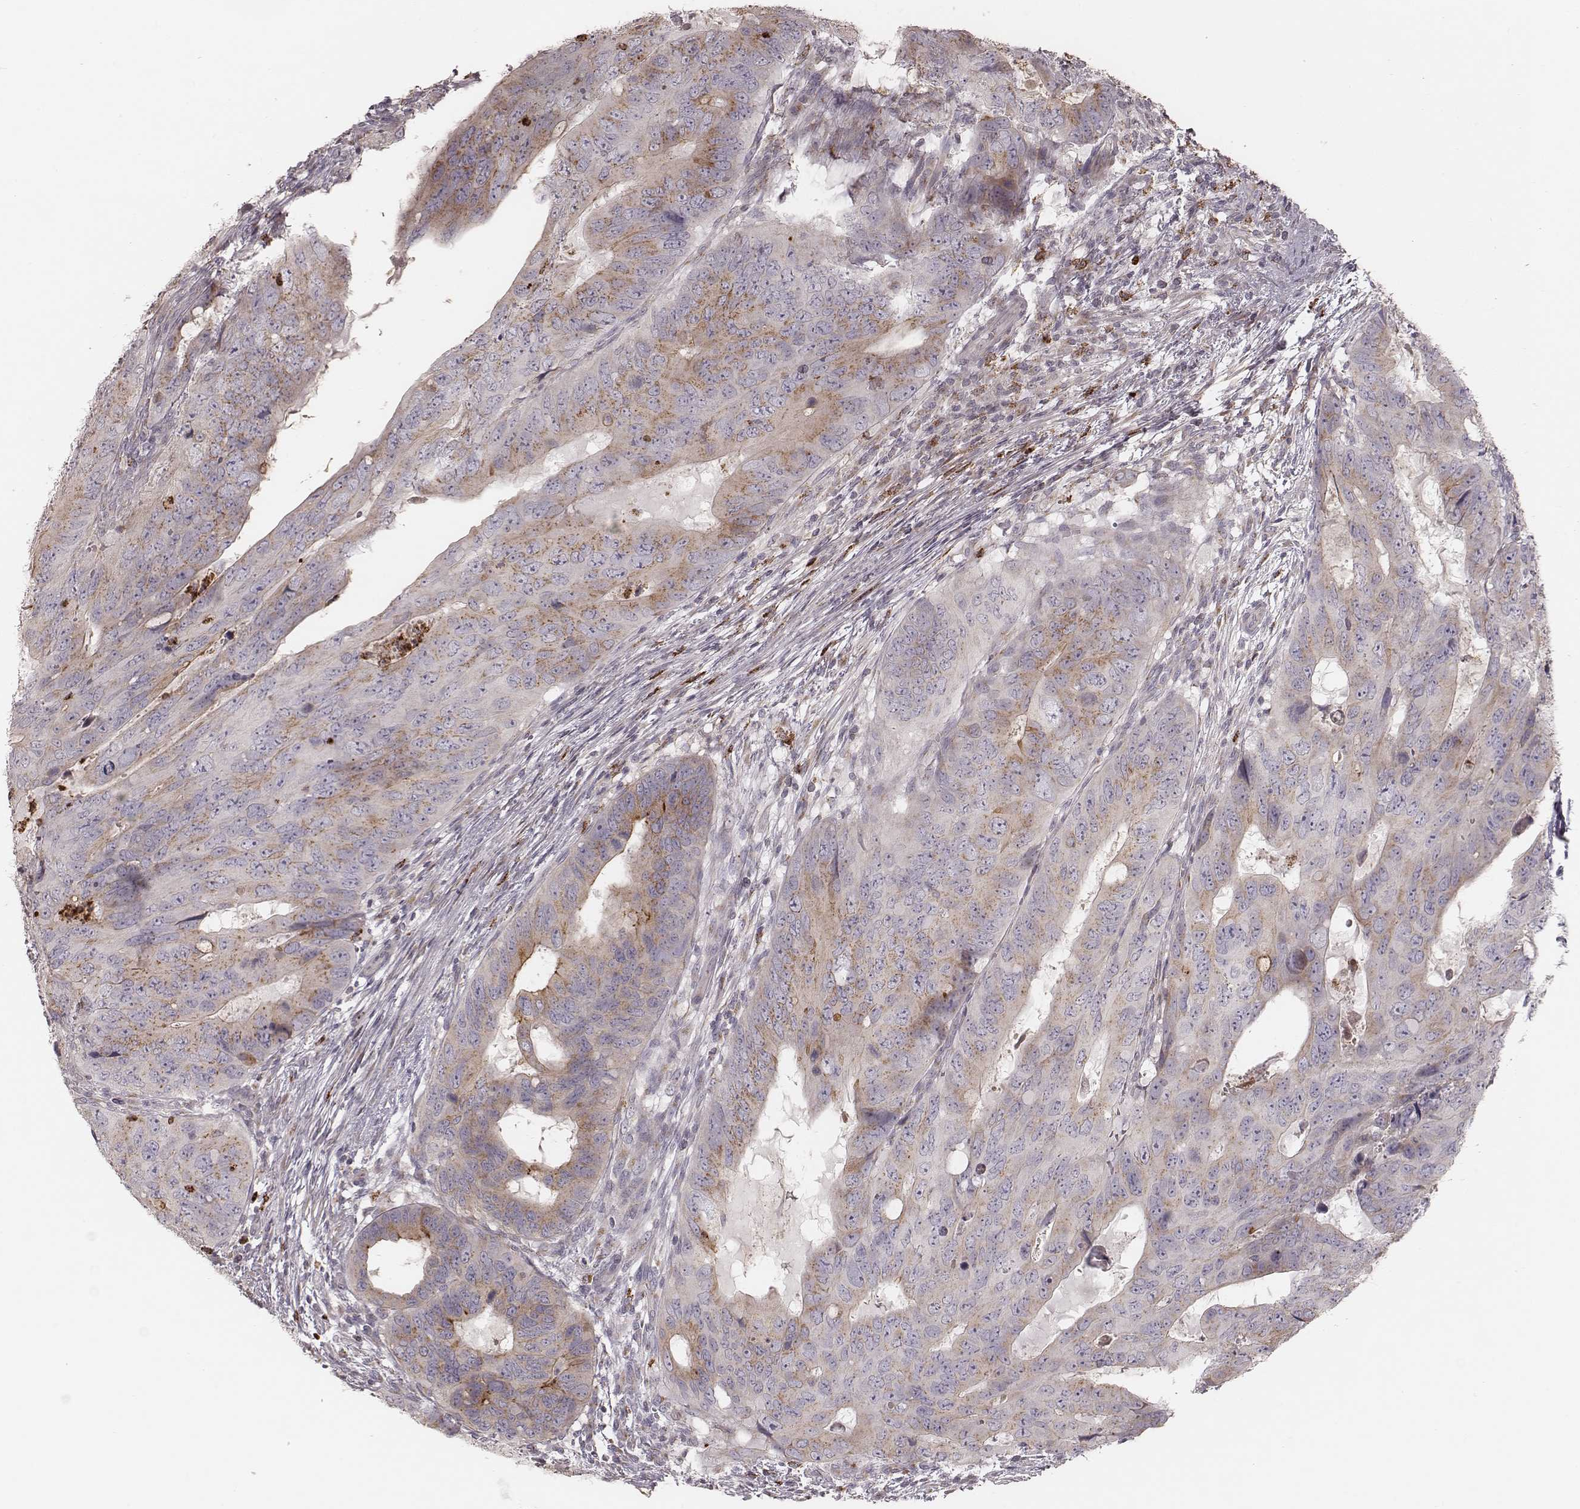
{"staining": {"intensity": "moderate", "quantity": "<25%", "location": "cytoplasmic/membranous"}, "tissue": "colorectal cancer", "cell_type": "Tumor cells", "image_type": "cancer", "snomed": [{"axis": "morphology", "description": "Adenocarcinoma, NOS"}, {"axis": "topography", "description": "Colon"}], "caption": "Brown immunohistochemical staining in adenocarcinoma (colorectal) displays moderate cytoplasmic/membranous staining in about <25% of tumor cells.", "gene": "ABCA7", "patient": {"sex": "male", "age": 79}}